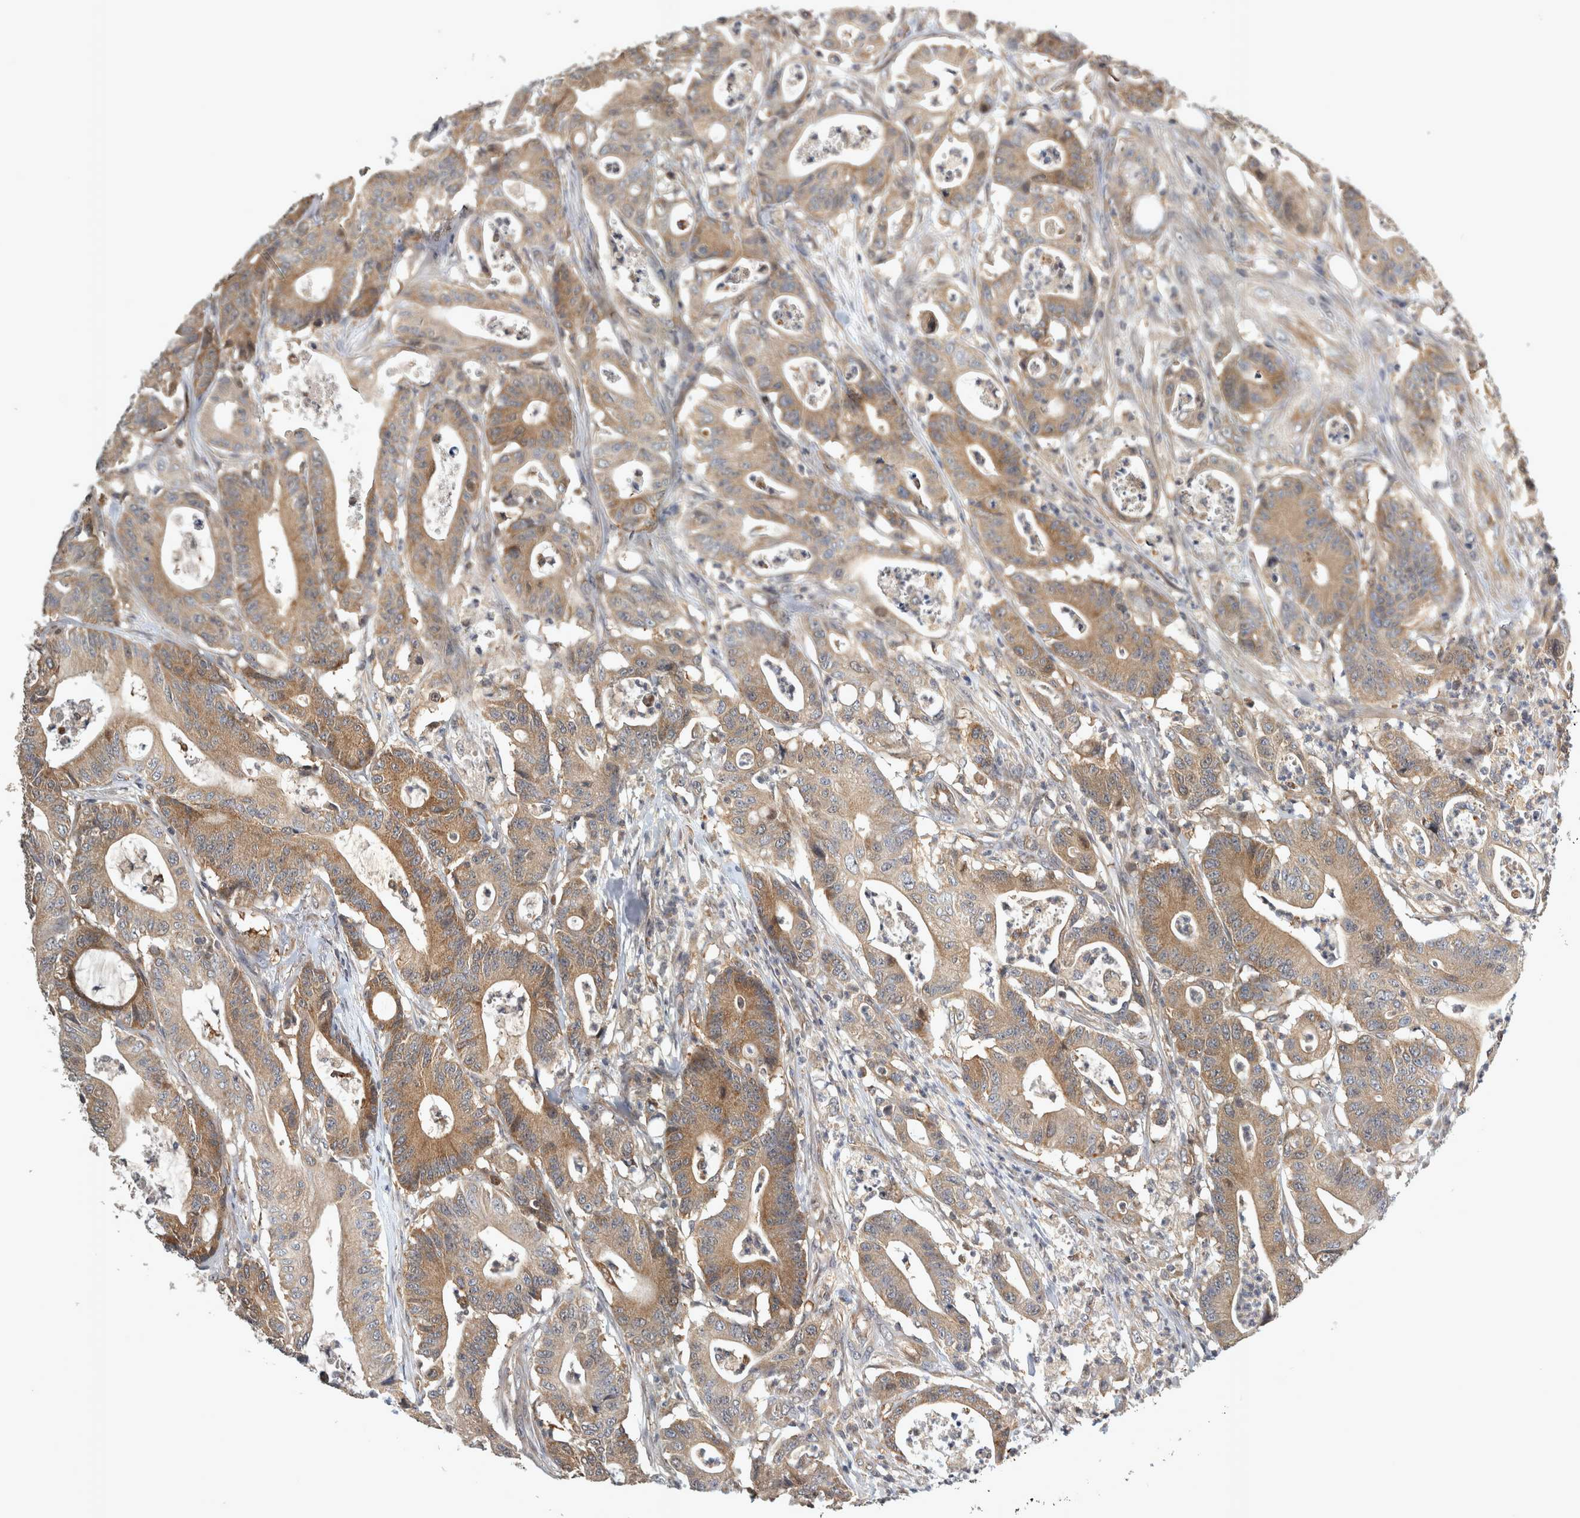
{"staining": {"intensity": "moderate", "quantity": ">75%", "location": "cytoplasmic/membranous"}, "tissue": "colorectal cancer", "cell_type": "Tumor cells", "image_type": "cancer", "snomed": [{"axis": "morphology", "description": "Adenocarcinoma, NOS"}, {"axis": "topography", "description": "Colon"}], "caption": "The image shows staining of colorectal cancer (adenocarcinoma), revealing moderate cytoplasmic/membranous protein staining (brown color) within tumor cells. (IHC, brightfield microscopy, high magnification).", "gene": "TRMT61B", "patient": {"sex": "female", "age": 84}}